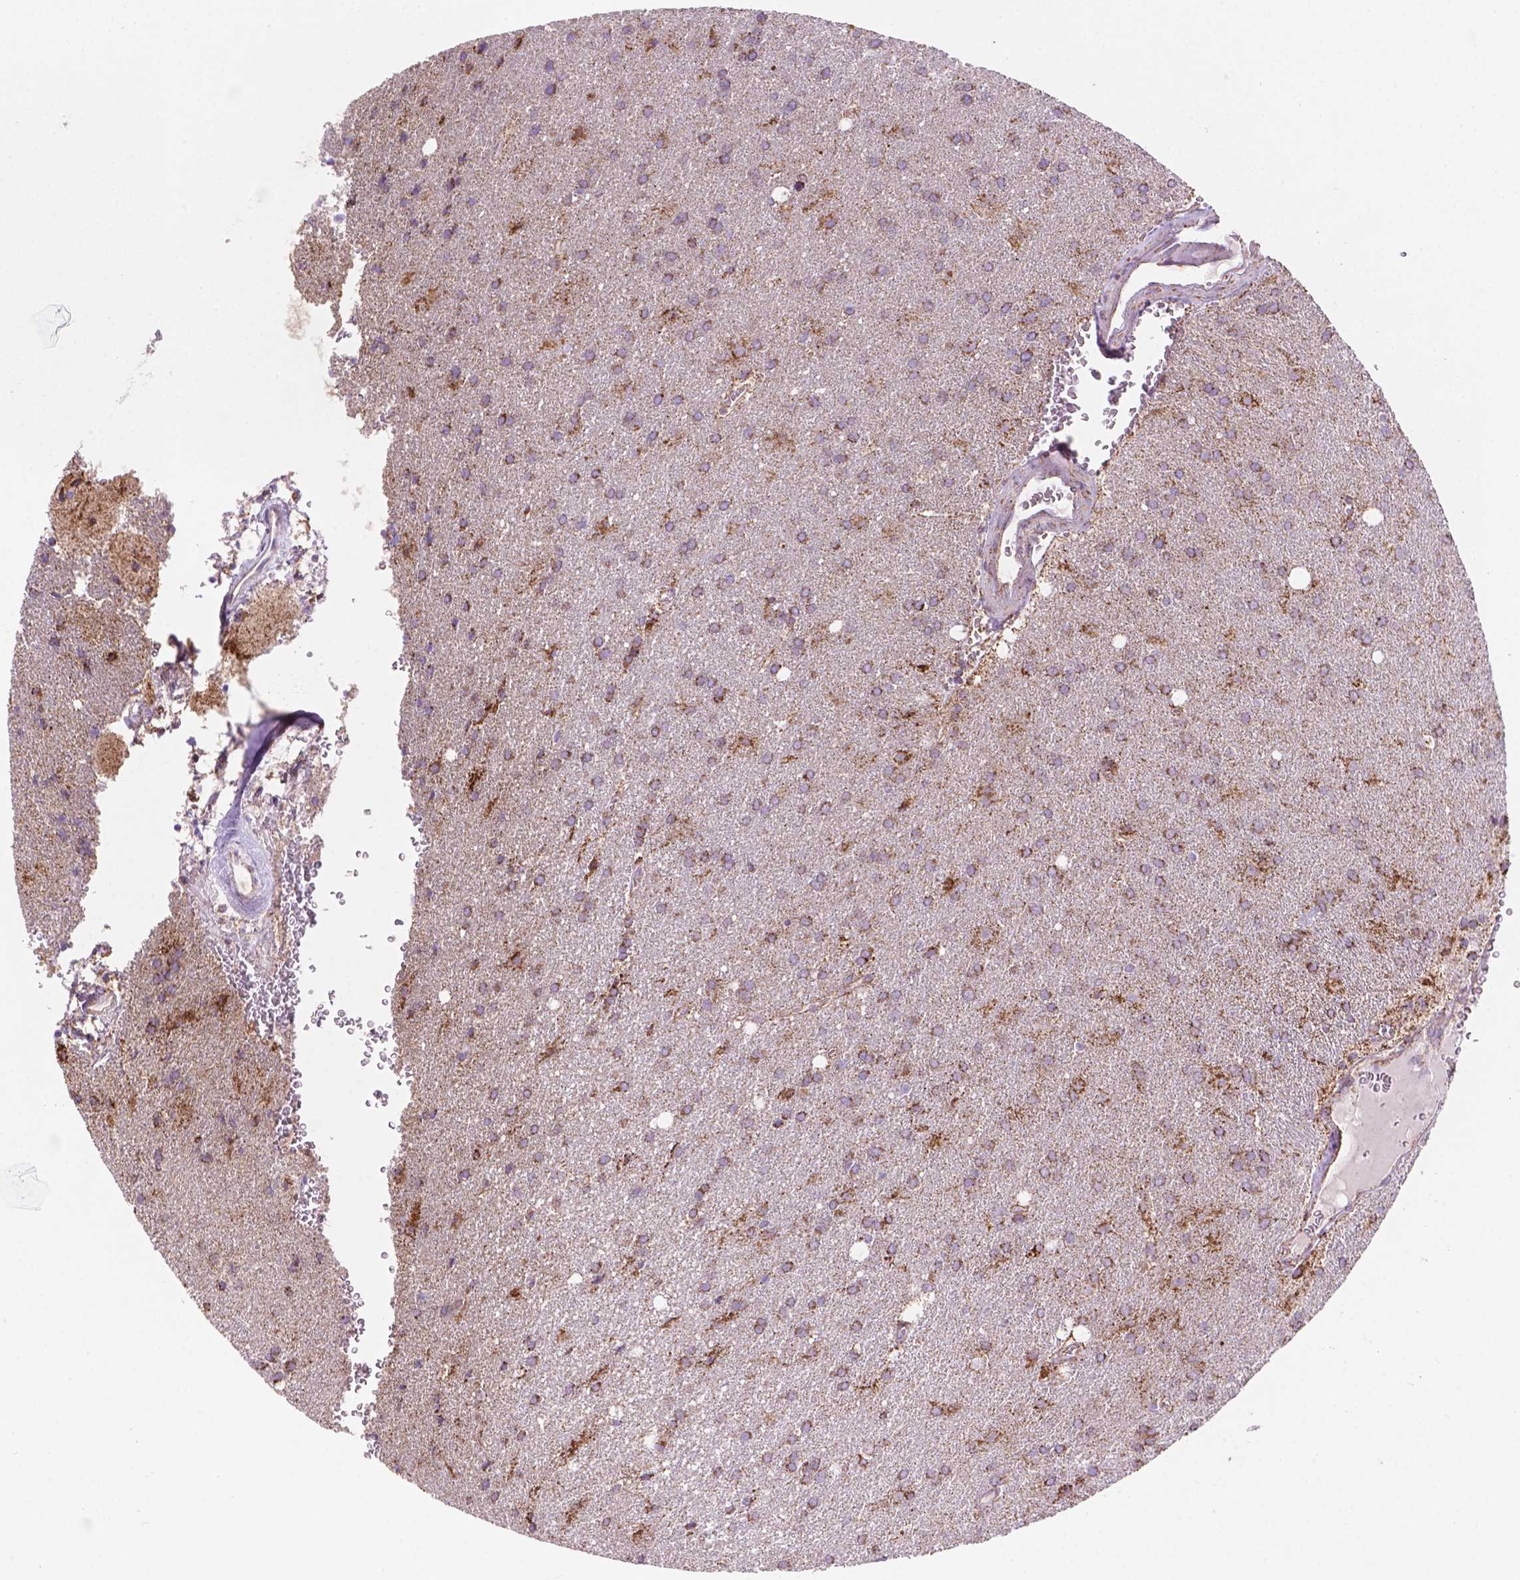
{"staining": {"intensity": "moderate", "quantity": "25%-75%", "location": "cytoplasmic/membranous"}, "tissue": "glioma", "cell_type": "Tumor cells", "image_type": "cancer", "snomed": [{"axis": "morphology", "description": "Glioma, malignant, Low grade"}, {"axis": "topography", "description": "Brain"}], "caption": "A brown stain shows moderate cytoplasmic/membranous positivity of a protein in human glioma tumor cells. (DAB (3,3'-diaminobenzidine) = brown stain, brightfield microscopy at high magnification).", "gene": "HSPD1", "patient": {"sex": "male", "age": 58}}